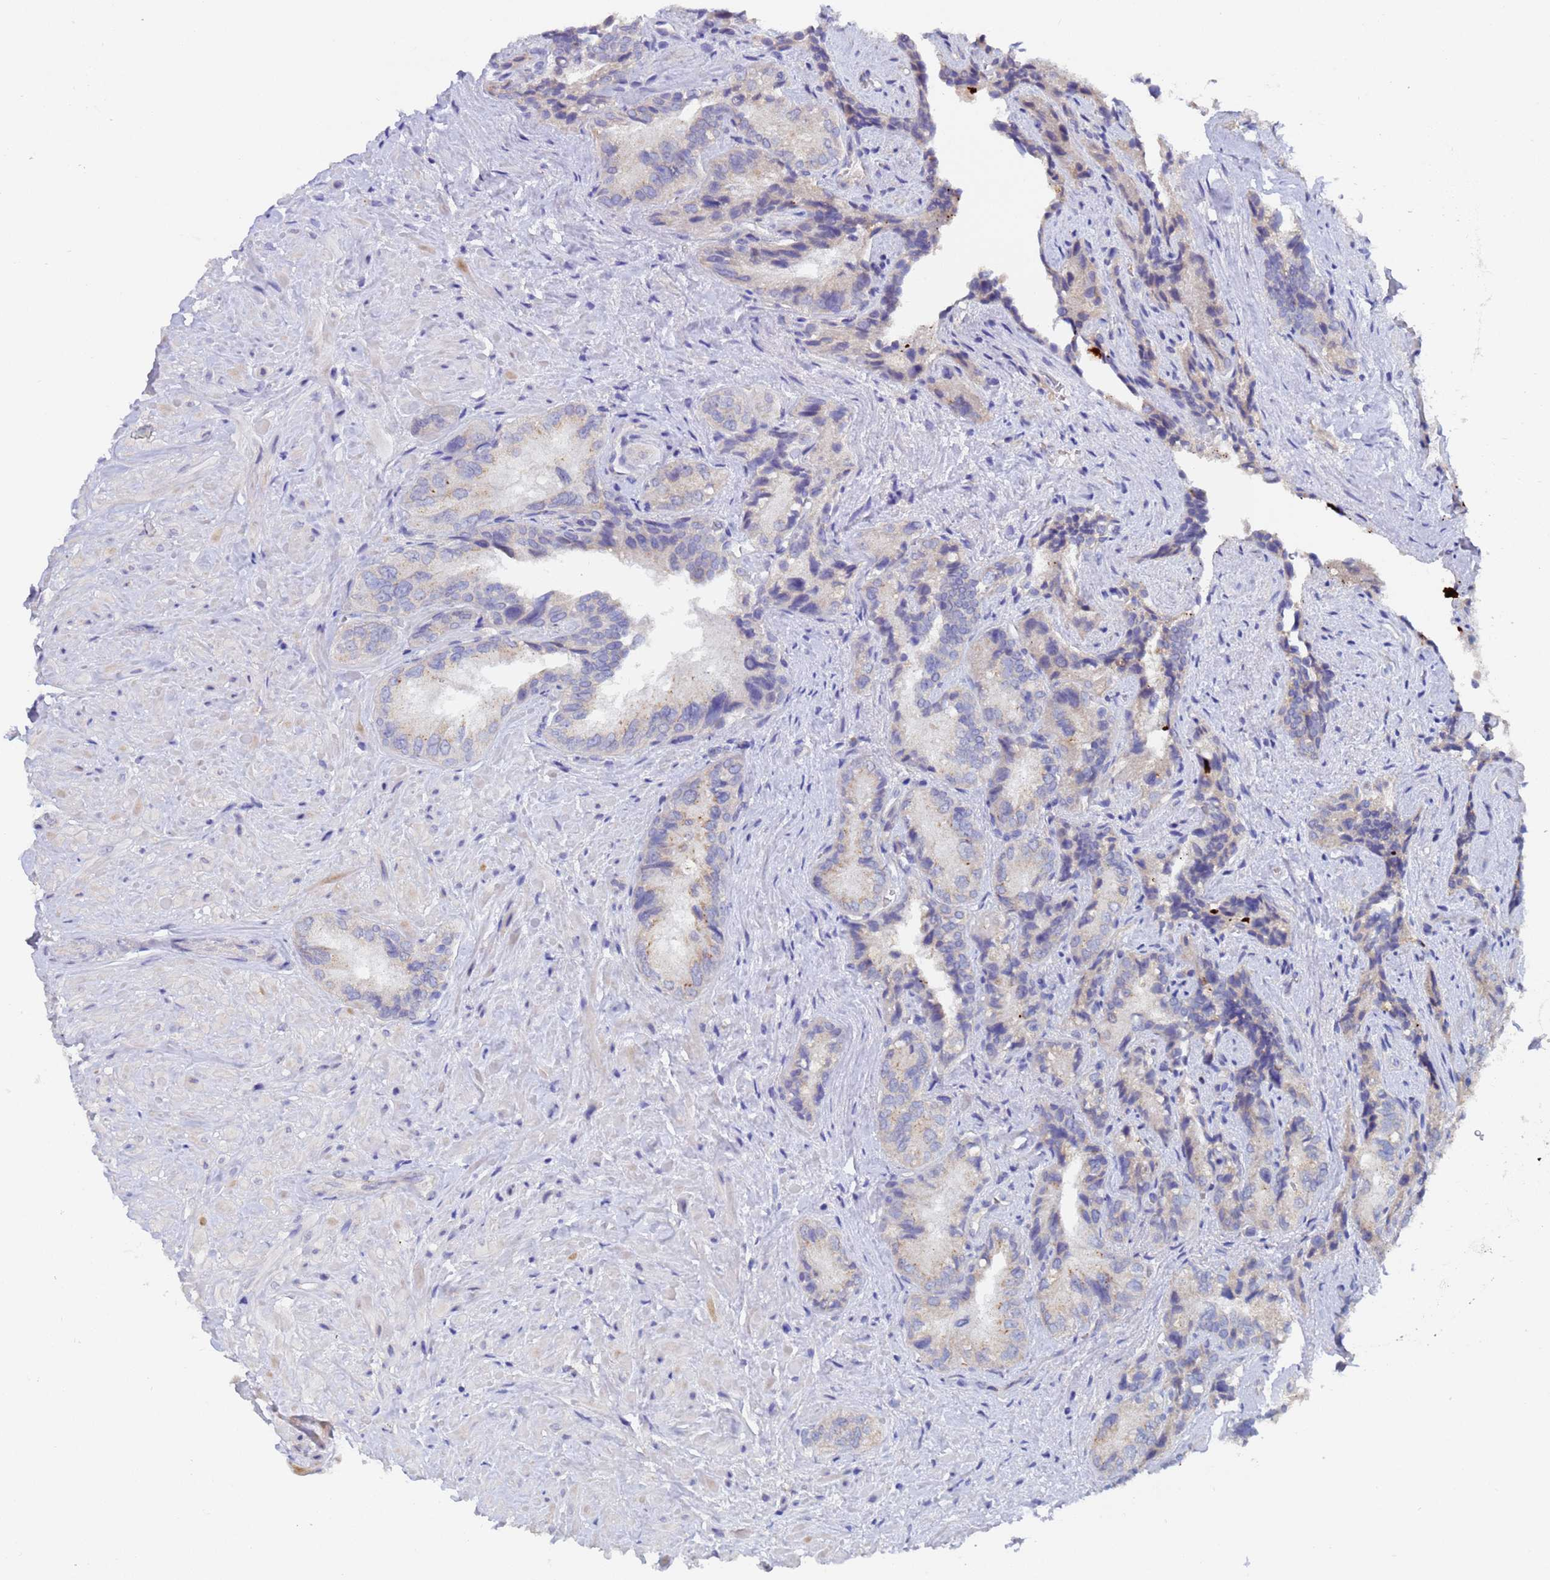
{"staining": {"intensity": "weak", "quantity": "<25%", "location": "cytoplasmic/membranous"}, "tissue": "seminal vesicle", "cell_type": "Glandular cells", "image_type": "normal", "snomed": [{"axis": "morphology", "description": "Normal tissue, NOS"}, {"axis": "topography", "description": "Seminal veicle"}, {"axis": "topography", "description": "Peripheral nerve tissue"}], "caption": "This micrograph is of benign seminal vesicle stained with immunohistochemistry to label a protein in brown with the nuclei are counter-stained blue. There is no expression in glandular cells.", "gene": "IHO1", "patient": {"sex": "male", "age": 67}}